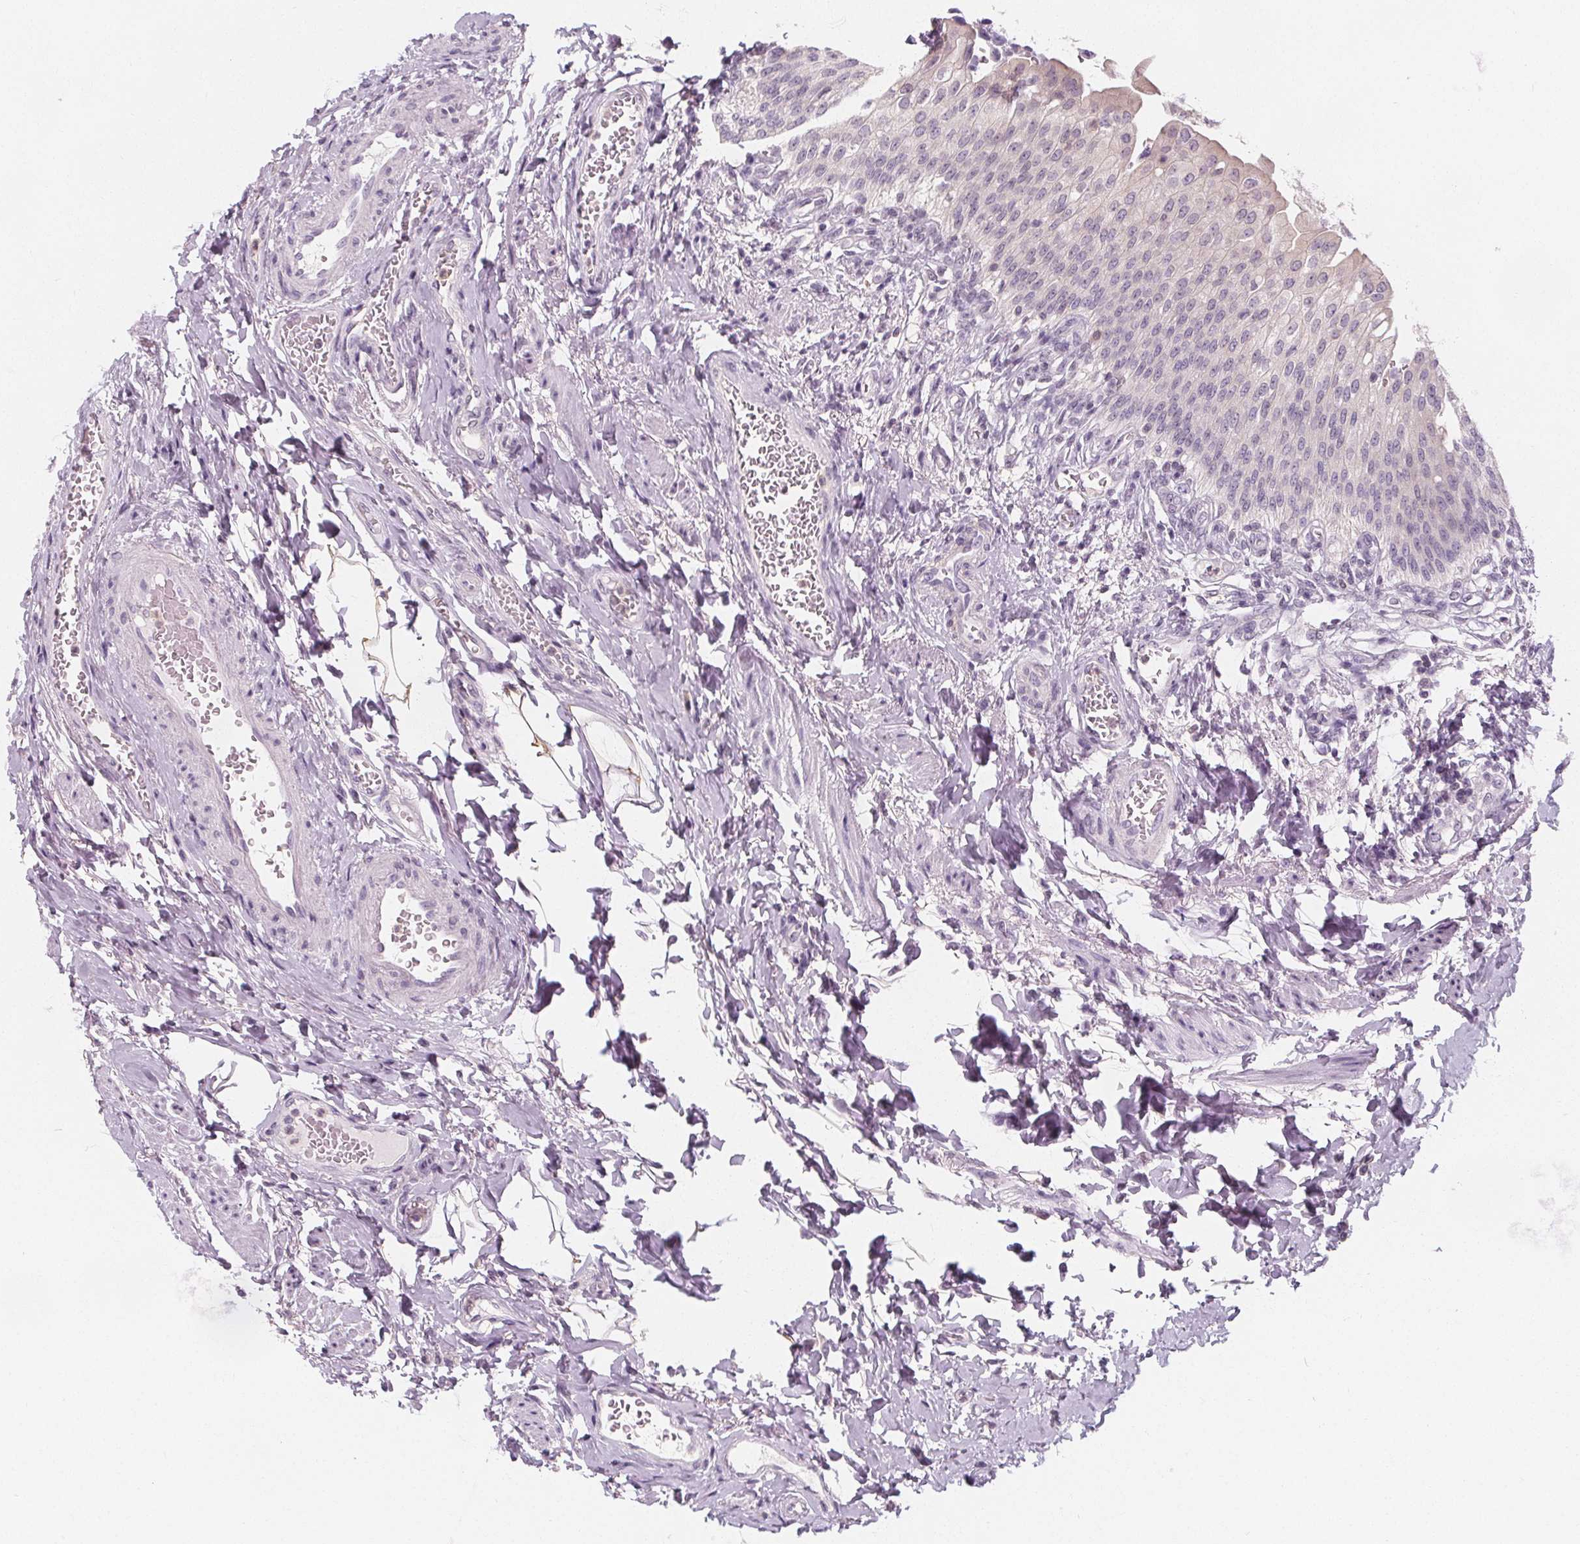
{"staining": {"intensity": "negative", "quantity": "none", "location": "none"}, "tissue": "urinary bladder", "cell_type": "Urothelial cells", "image_type": "normal", "snomed": [{"axis": "morphology", "description": "Normal tissue, NOS"}, {"axis": "topography", "description": "Urinary bladder"}, {"axis": "topography", "description": "Peripheral nerve tissue"}], "caption": "A photomicrograph of human urinary bladder is negative for staining in urothelial cells. The staining is performed using DAB brown chromogen with nuclei counter-stained in using hematoxylin.", "gene": "UGP2", "patient": {"sex": "female", "age": 60}}